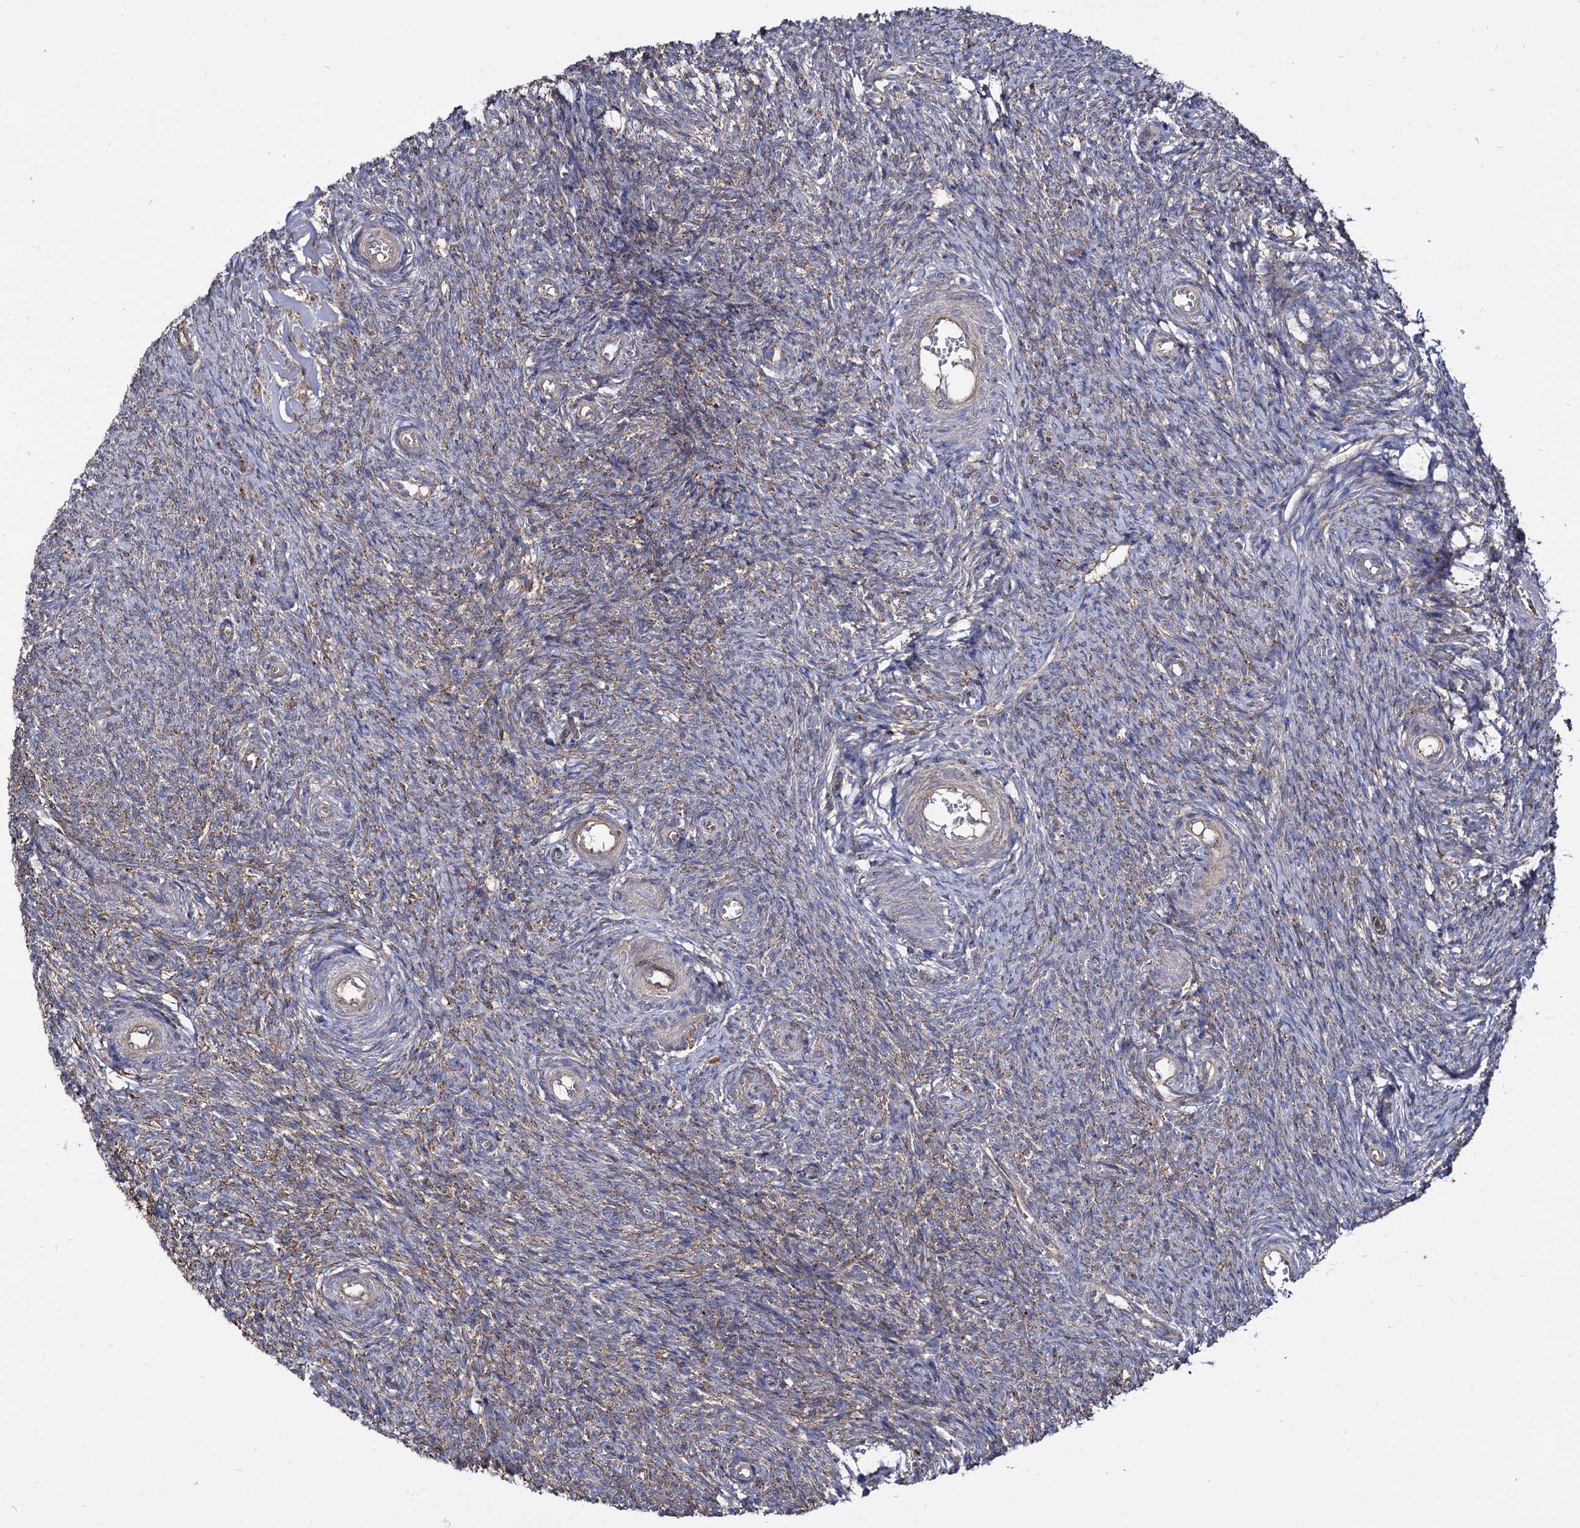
{"staining": {"intensity": "weak", "quantity": "<25%", "location": "cytoplasmic/membranous"}, "tissue": "ovary", "cell_type": "Ovarian stroma cells", "image_type": "normal", "snomed": [{"axis": "morphology", "description": "Normal tissue, NOS"}, {"axis": "topography", "description": "Ovary"}], "caption": "Immunohistochemical staining of unremarkable ovary demonstrates no significant positivity in ovarian stroma cells. (DAB IHC, high magnification).", "gene": "IQCH", "patient": {"sex": "female", "age": 44}}